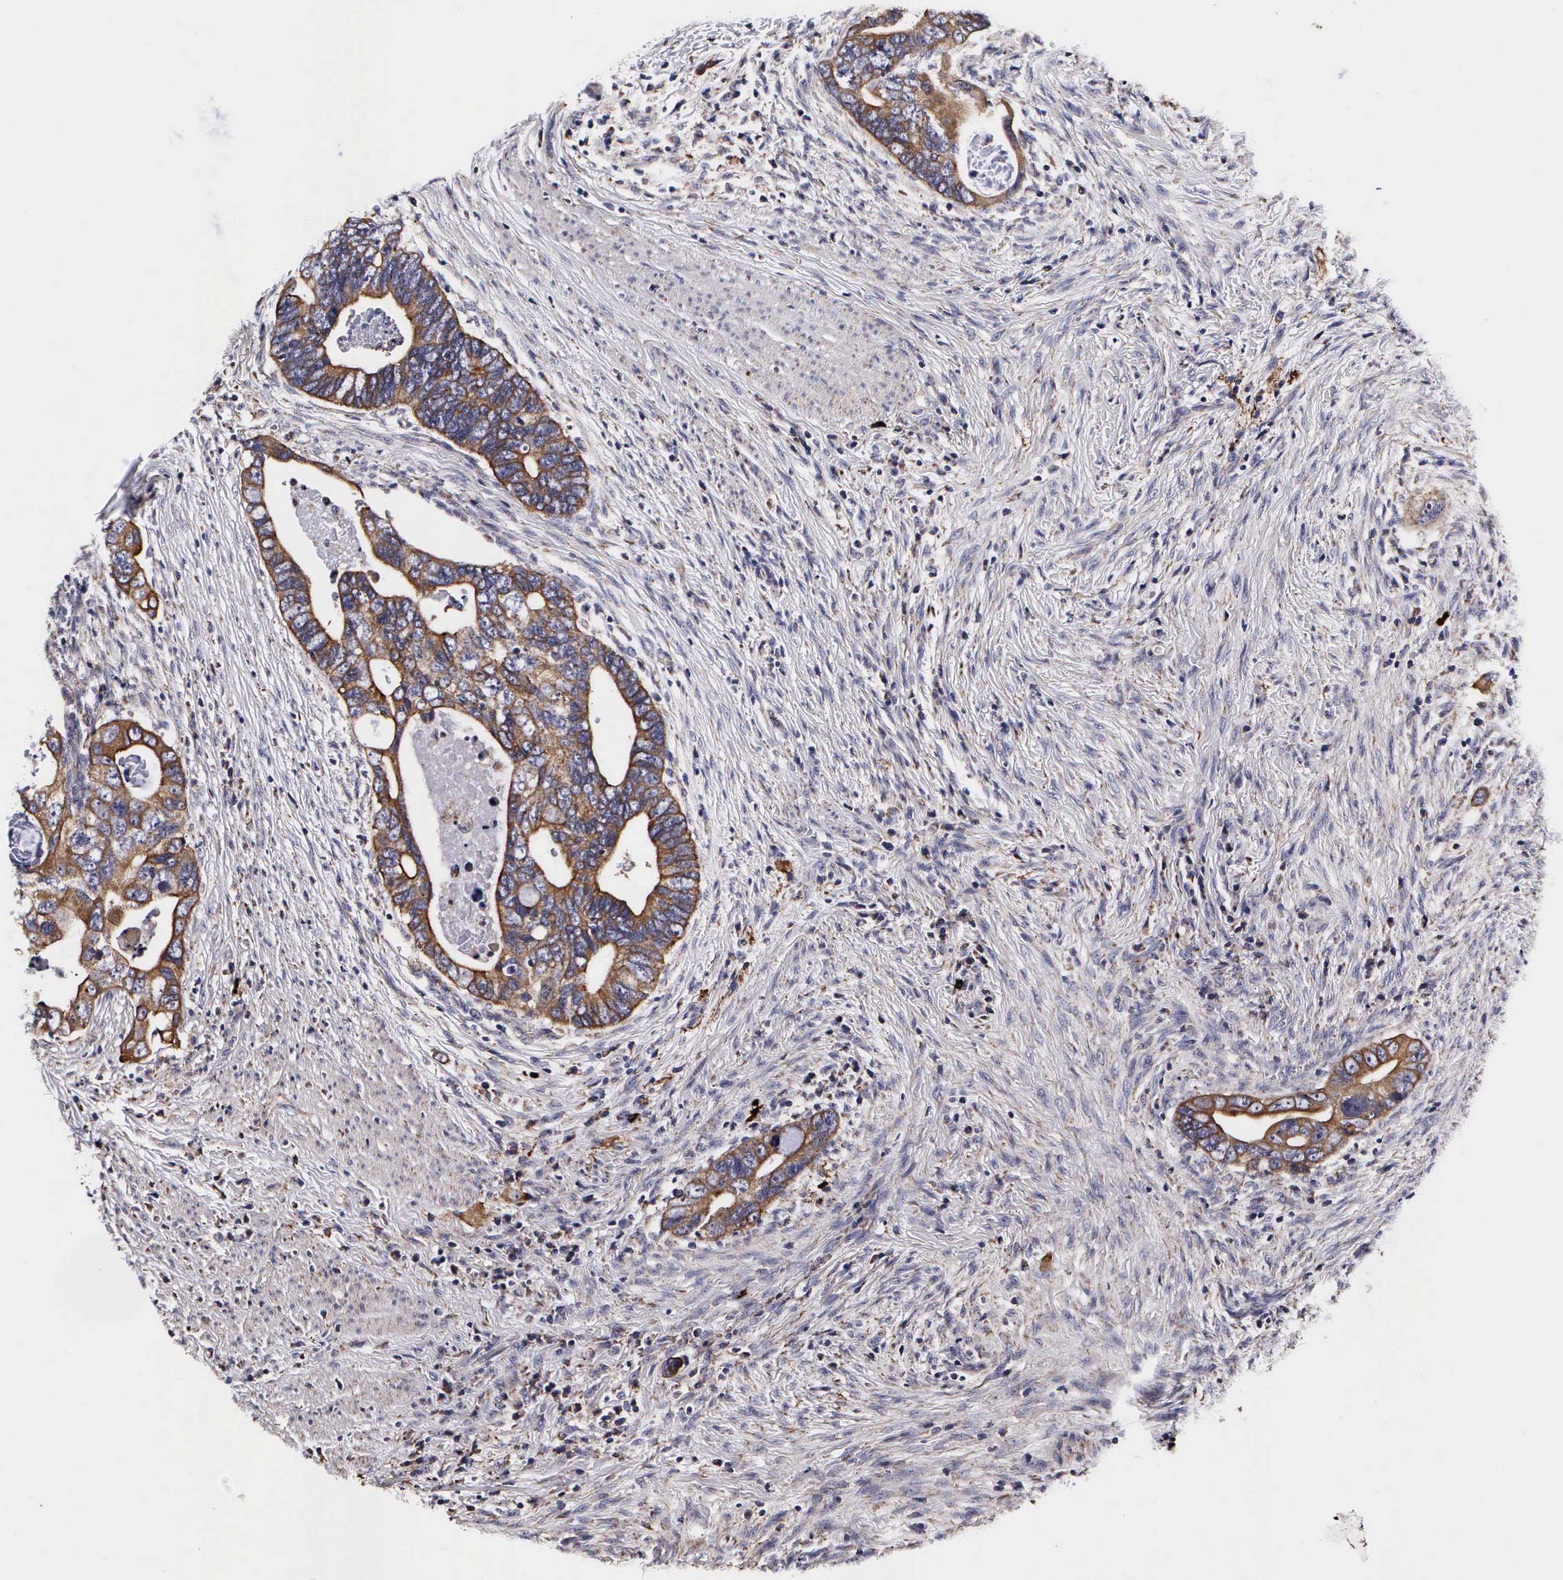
{"staining": {"intensity": "weak", "quantity": ">75%", "location": "cytoplasmic/membranous"}, "tissue": "colorectal cancer", "cell_type": "Tumor cells", "image_type": "cancer", "snomed": [{"axis": "morphology", "description": "Adenocarcinoma, NOS"}, {"axis": "topography", "description": "Rectum"}], "caption": "Human colorectal cancer (adenocarcinoma) stained with a protein marker reveals weak staining in tumor cells.", "gene": "PSMA3", "patient": {"sex": "male", "age": 53}}